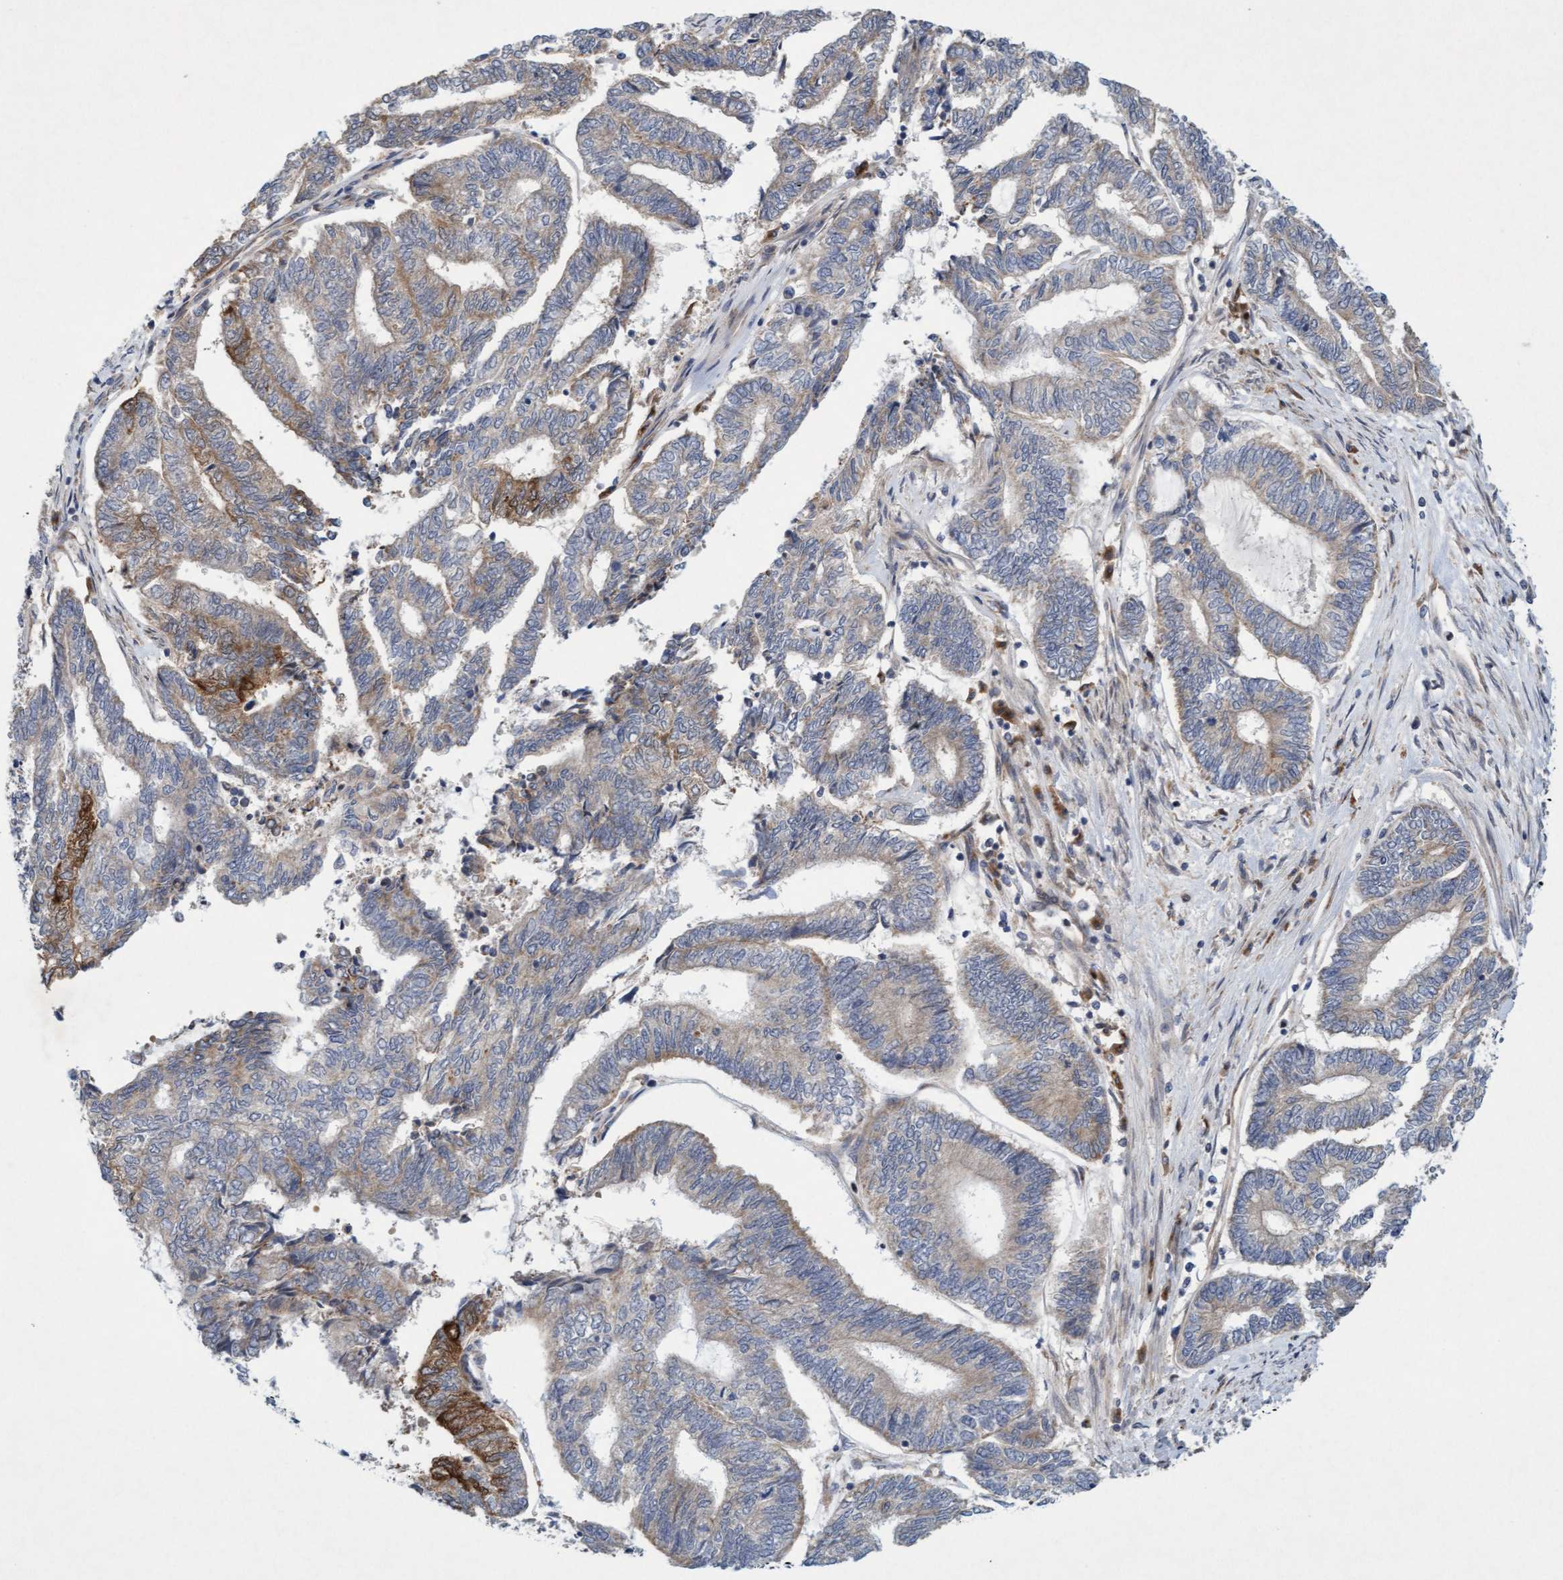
{"staining": {"intensity": "moderate", "quantity": "<25%", "location": "cytoplasmic/membranous"}, "tissue": "endometrial cancer", "cell_type": "Tumor cells", "image_type": "cancer", "snomed": [{"axis": "morphology", "description": "Adenocarcinoma, NOS"}, {"axis": "topography", "description": "Uterus"}, {"axis": "topography", "description": "Endometrium"}], "caption": "Moderate cytoplasmic/membranous staining for a protein is appreciated in approximately <25% of tumor cells of endometrial cancer (adenocarcinoma) using IHC.", "gene": "DDHD2", "patient": {"sex": "female", "age": 70}}